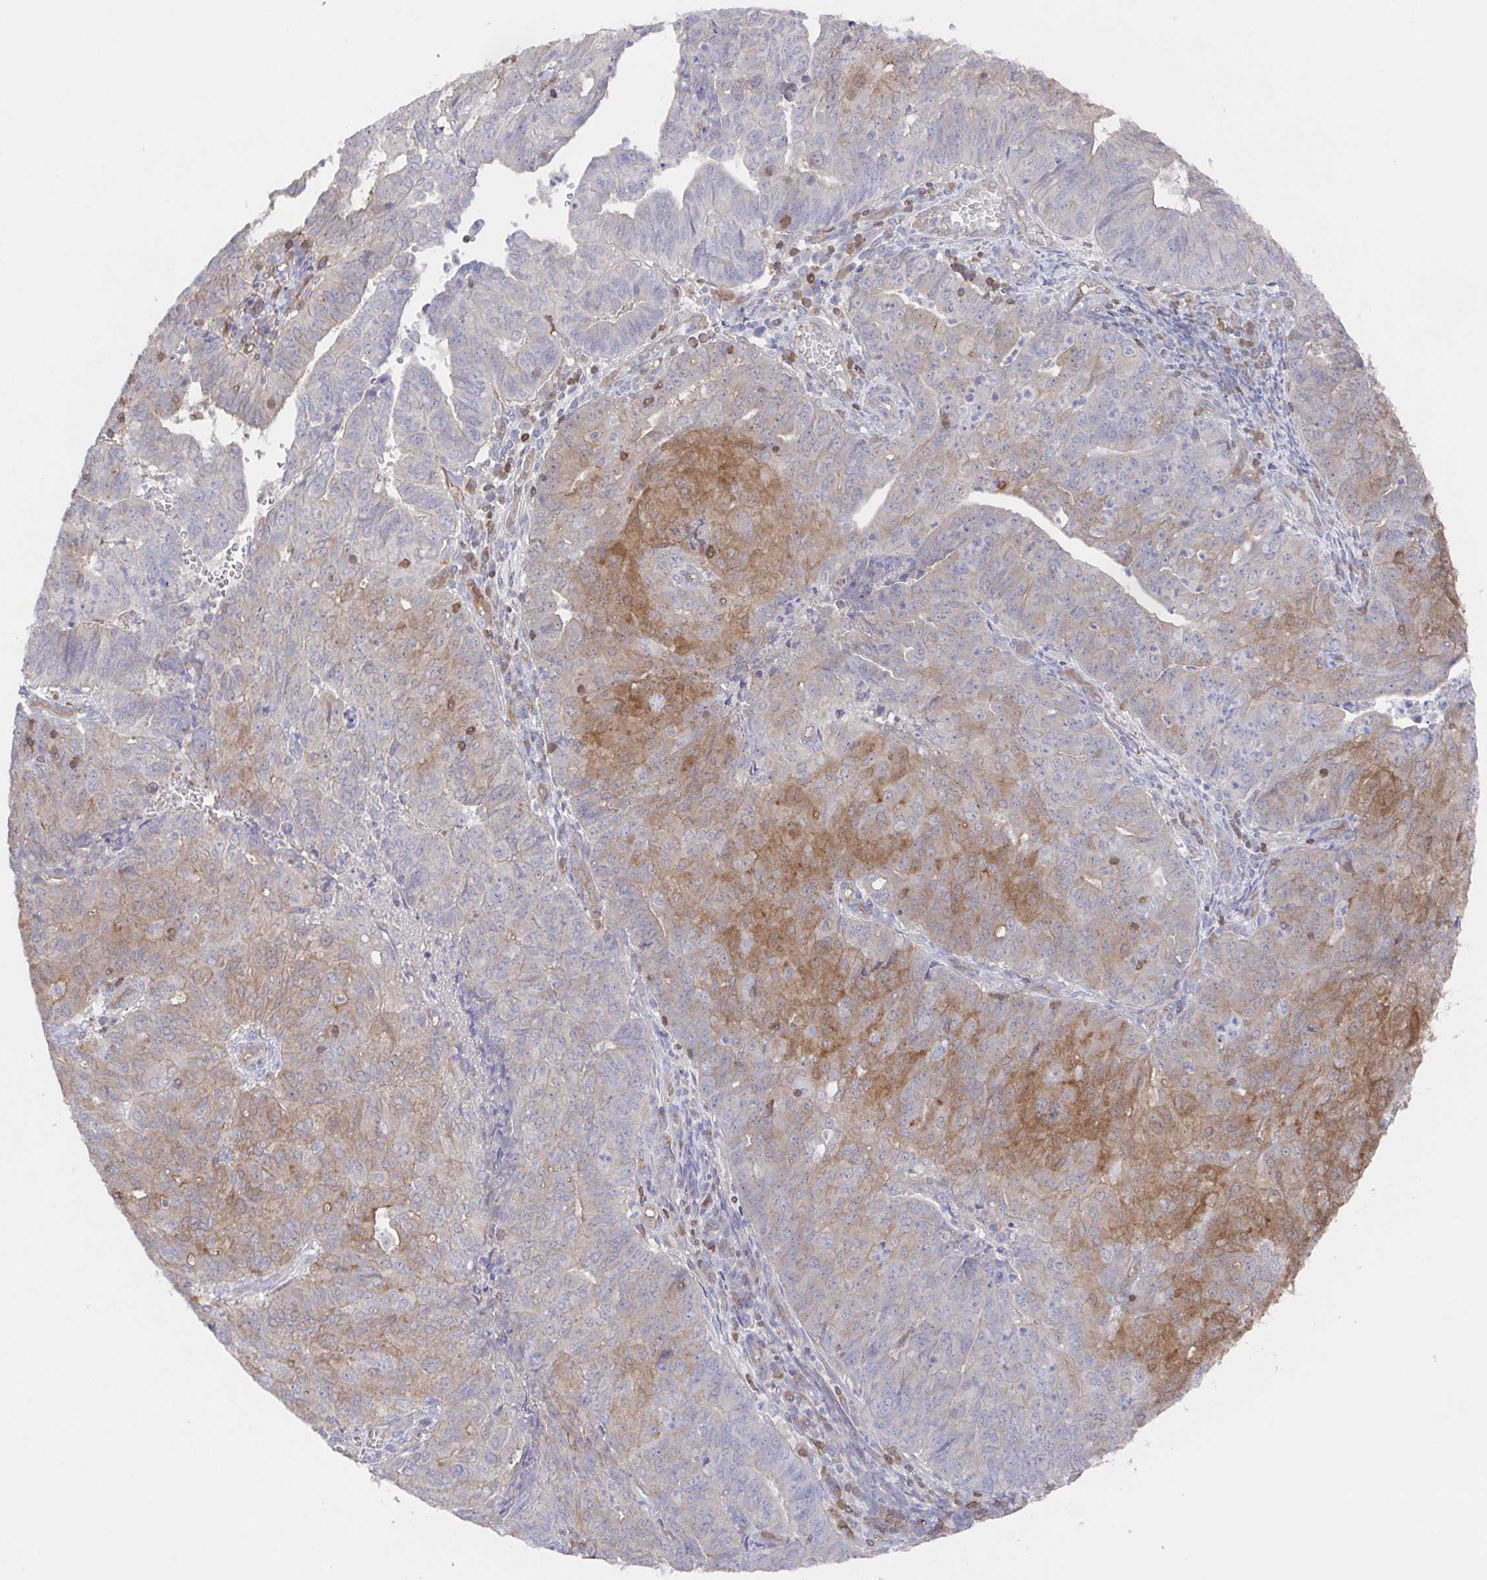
{"staining": {"intensity": "moderate", "quantity": "<25%", "location": "cytoplasmic/membranous"}, "tissue": "endometrial cancer", "cell_type": "Tumor cells", "image_type": "cancer", "snomed": [{"axis": "morphology", "description": "Adenocarcinoma, NOS"}, {"axis": "topography", "description": "Endometrium"}], "caption": "Immunohistochemistry (IHC) of human endometrial adenocarcinoma reveals low levels of moderate cytoplasmic/membranous expression in about <25% of tumor cells.", "gene": "AGFG2", "patient": {"sex": "female", "age": 82}}